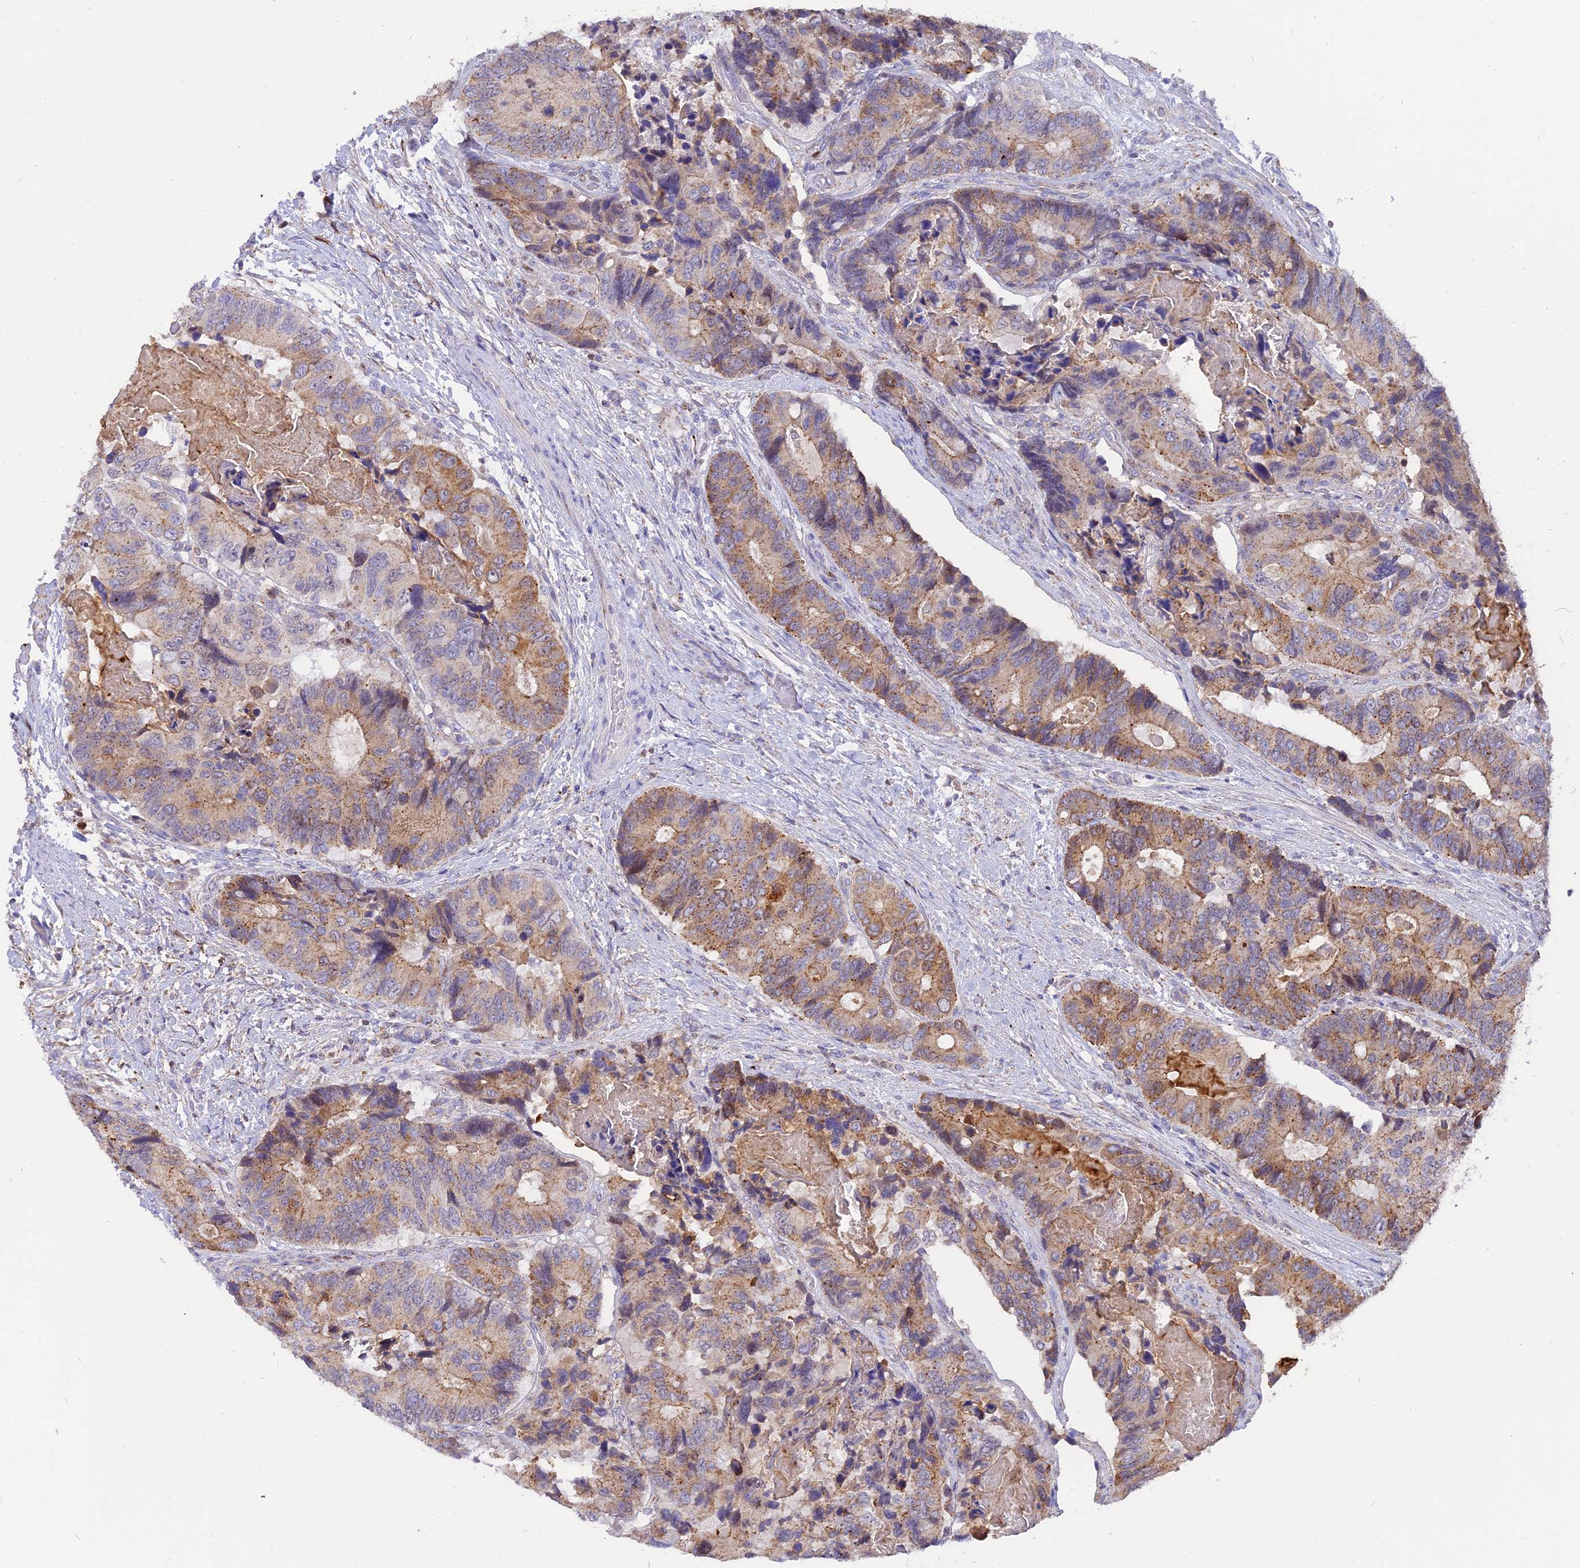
{"staining": {"intensity": "weak", "quantity": "25%-75%", "location": "cytoplasmic/membranous"}, "tissue": "colorectal cancer", "cell_type": "Tumor cells", "image_type": "cancer", "snomed": [{"axis": "morphology", "description": "Adenocarcinoma, NOS"}, {"axis": "topography", "description": "Colon"}], "caption": "High-power microscopy captured an immunohistochemistry image of colorectal cancer, revealing weak cytoplasmic/membranous positivity in approximately 25%-75% of tumor cells.", "gene": "CENPV", "patient": {"sex": "male", "age": 84}}